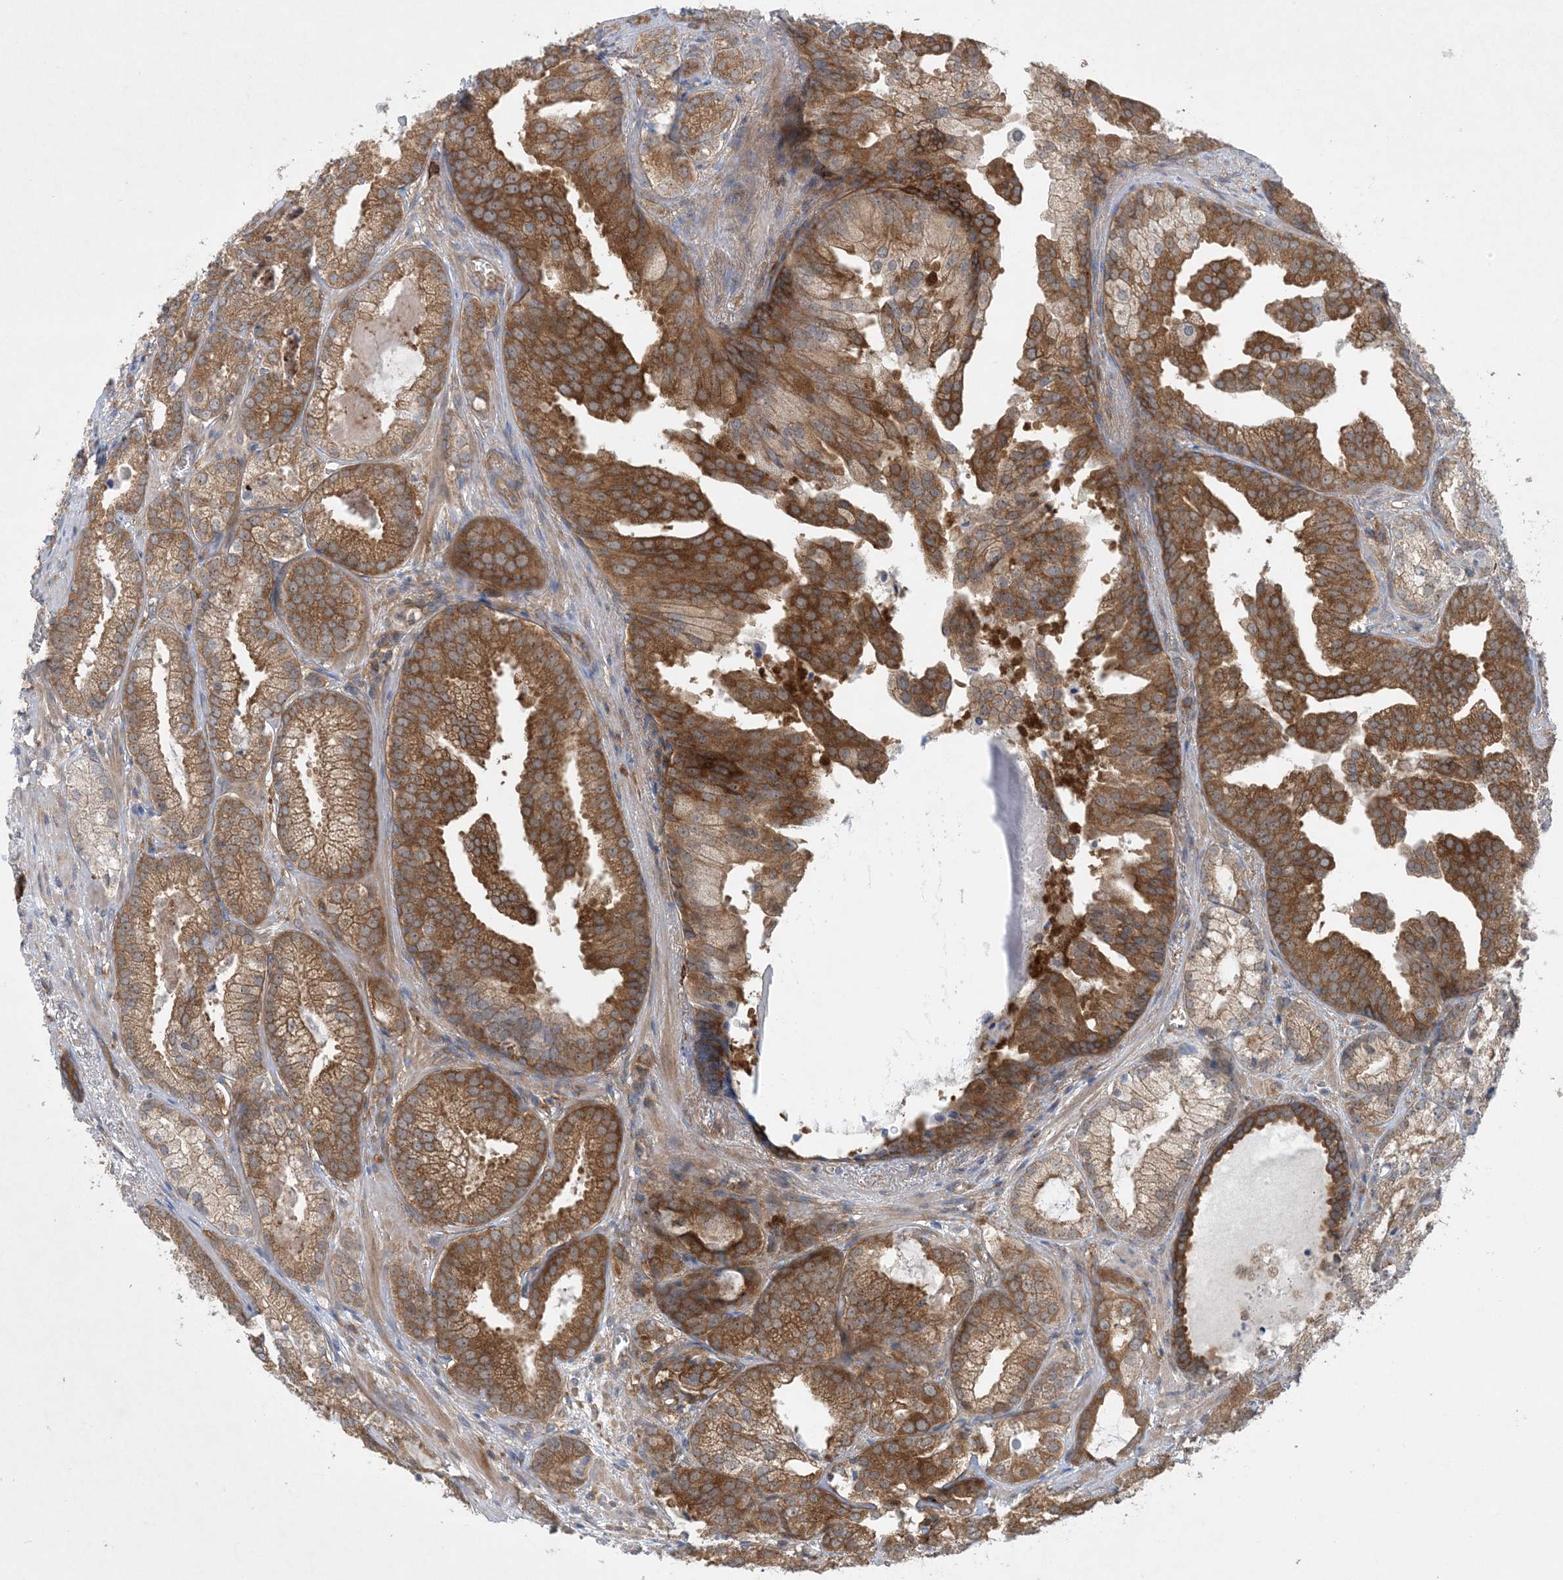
{"staining": {"intensity": "moderate", "quantity": ">75%", "location": "cytoplasmic/membranous"}, "tissue": "prostate cancer", "cell_type": "Tumor cells", "image_type": "cancer", "snomed": [{"axis": "morphology", "description": "Normal morphology"}, {"axis": "morphology", "description": "Adenocarcinoma, Low grade"}, {"axis": "topography", "description": "Prostate"}], "caption": "Protein staining displays moderate cytoplasmic/membranous expression in approximately >75% of tumor cells in prostate cancer (adenocarcinoma (low-grade)).", "gene": "STAM2", "patient": {"sex": "male", "age": 72}}